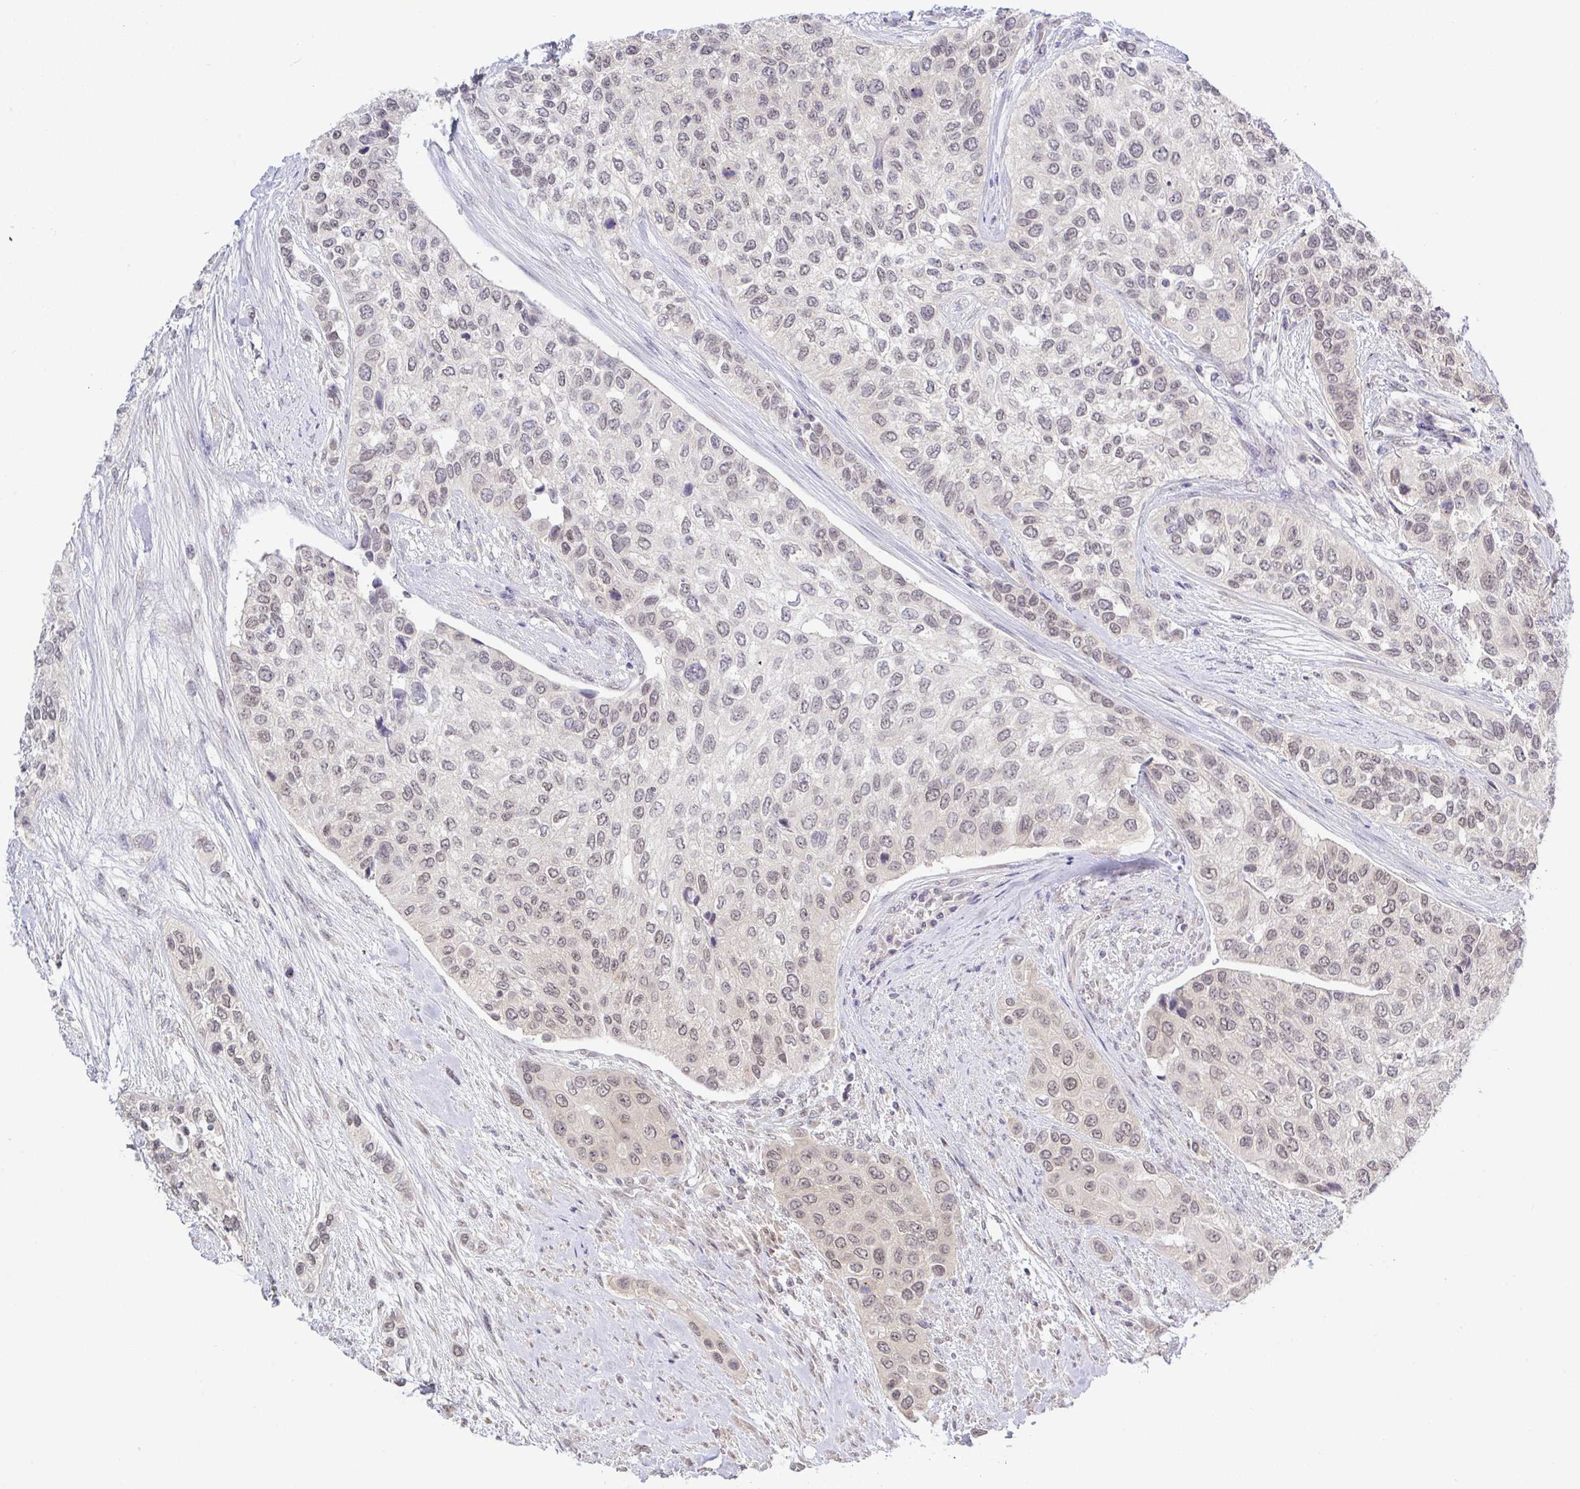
{"staining": {"intensity": "weak", "quantity": ">75%", "location": "nuclear"}, "tissue": "urothelial cancer", "cell_type": "Tumor cells", "image_type": "cancer", "snomed": [{"axis": "morphology", "description": "Normal tissue, NOS"}, {"axis": "morphology", "description": "Urothelial carcinoma, High grade"}, {"axis": "topography", "description": "Vascular tissue"}, {"axis": "topography", "description": "Urinary bladder"}], "caption": "Immunohistochemical staining of human urothelial carcinoma (high-grade) demonstrates weak nuclear protein staining in about >75% of tumor cells. (brown staining indicates protein expression, while blue staining denotes nuclei).", "gene": "HYPK", "patient": {"sex": "female", "age": 56}}